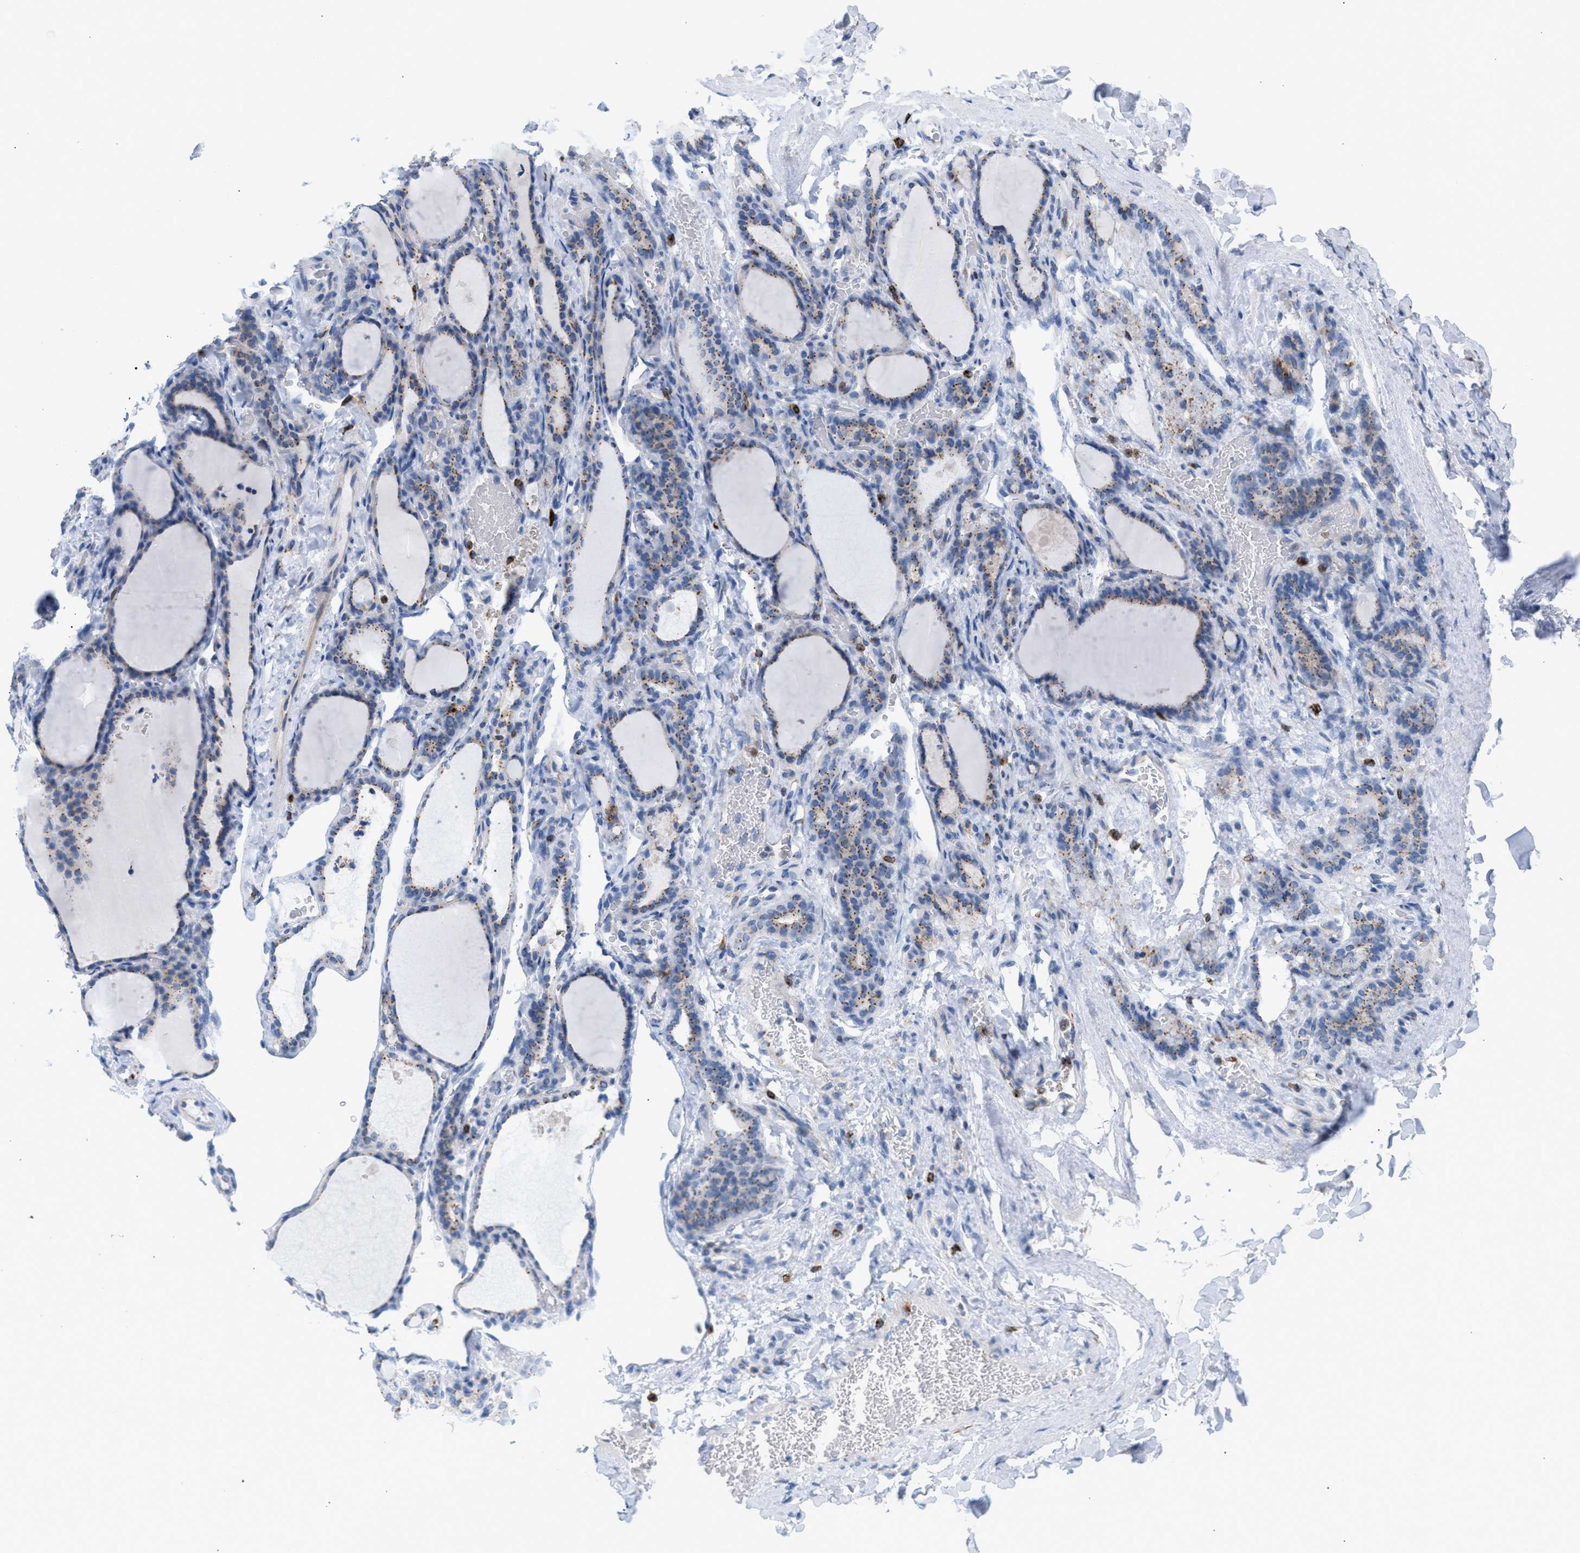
{"staining": {"intensity": "weak", "quantity": "25%-75%", "location": "cytoplasmic/membranous"}, "tissue": "thyroid gland", "cell_type": "Glandular cells", "image_type": "normal", "snomed": [{"axis": "morphology", "description": "Normal tissue, NOS"}, {"axis": "topography", "description": "Thyroid gland"}], "caption": "Immunohistochemistry (IHC) photomicrograph of benign thyroid gland stained for a protein (brown), which reveals low levels of weak cytoplasmic/membranous staining in approximately 25%-75% of glandular cells.", "gene": "TACC3", "patient": {"sex": "female", "age": 28}}